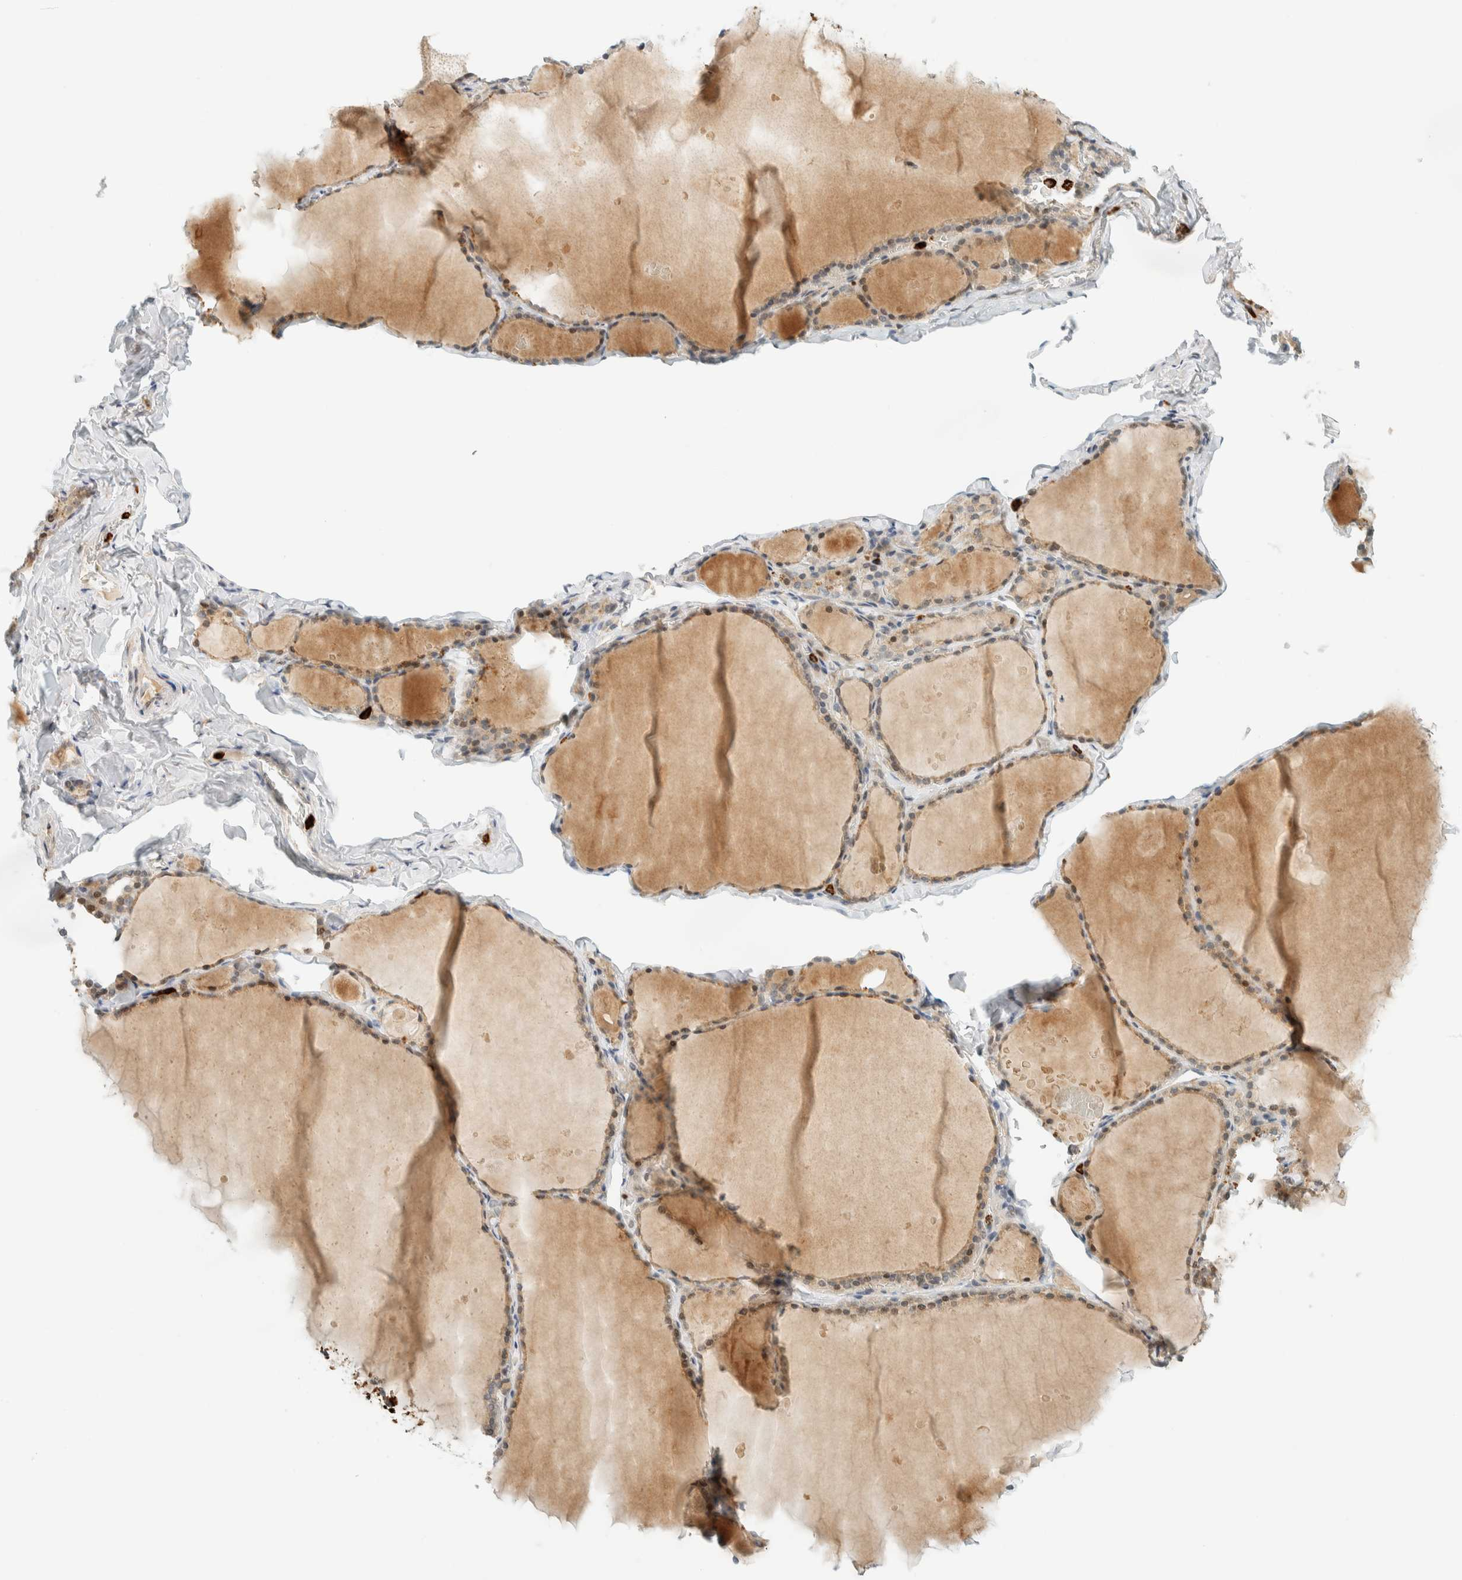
{"staining": {"intensity": "weak", "quantity": "25%-75%", "location": "cytoplasmic/membranous"}, "tissue": "thyroid gland", "cell_type": "Glandular cells", "image_type": "normal", "snomed": [{"axis": "morphology", "description": "Normal tissue, NOS"}, {"axis": "topography", "description": "Thyroid gland"}], "caption": "IHC of normal human thyroid gland displays low levels of weak cytoplasmic/membranous positivity in about 25%-75% of glandular cells.", "gene": "CCDC171", "patient": {"sex": "male", "age": 56}}